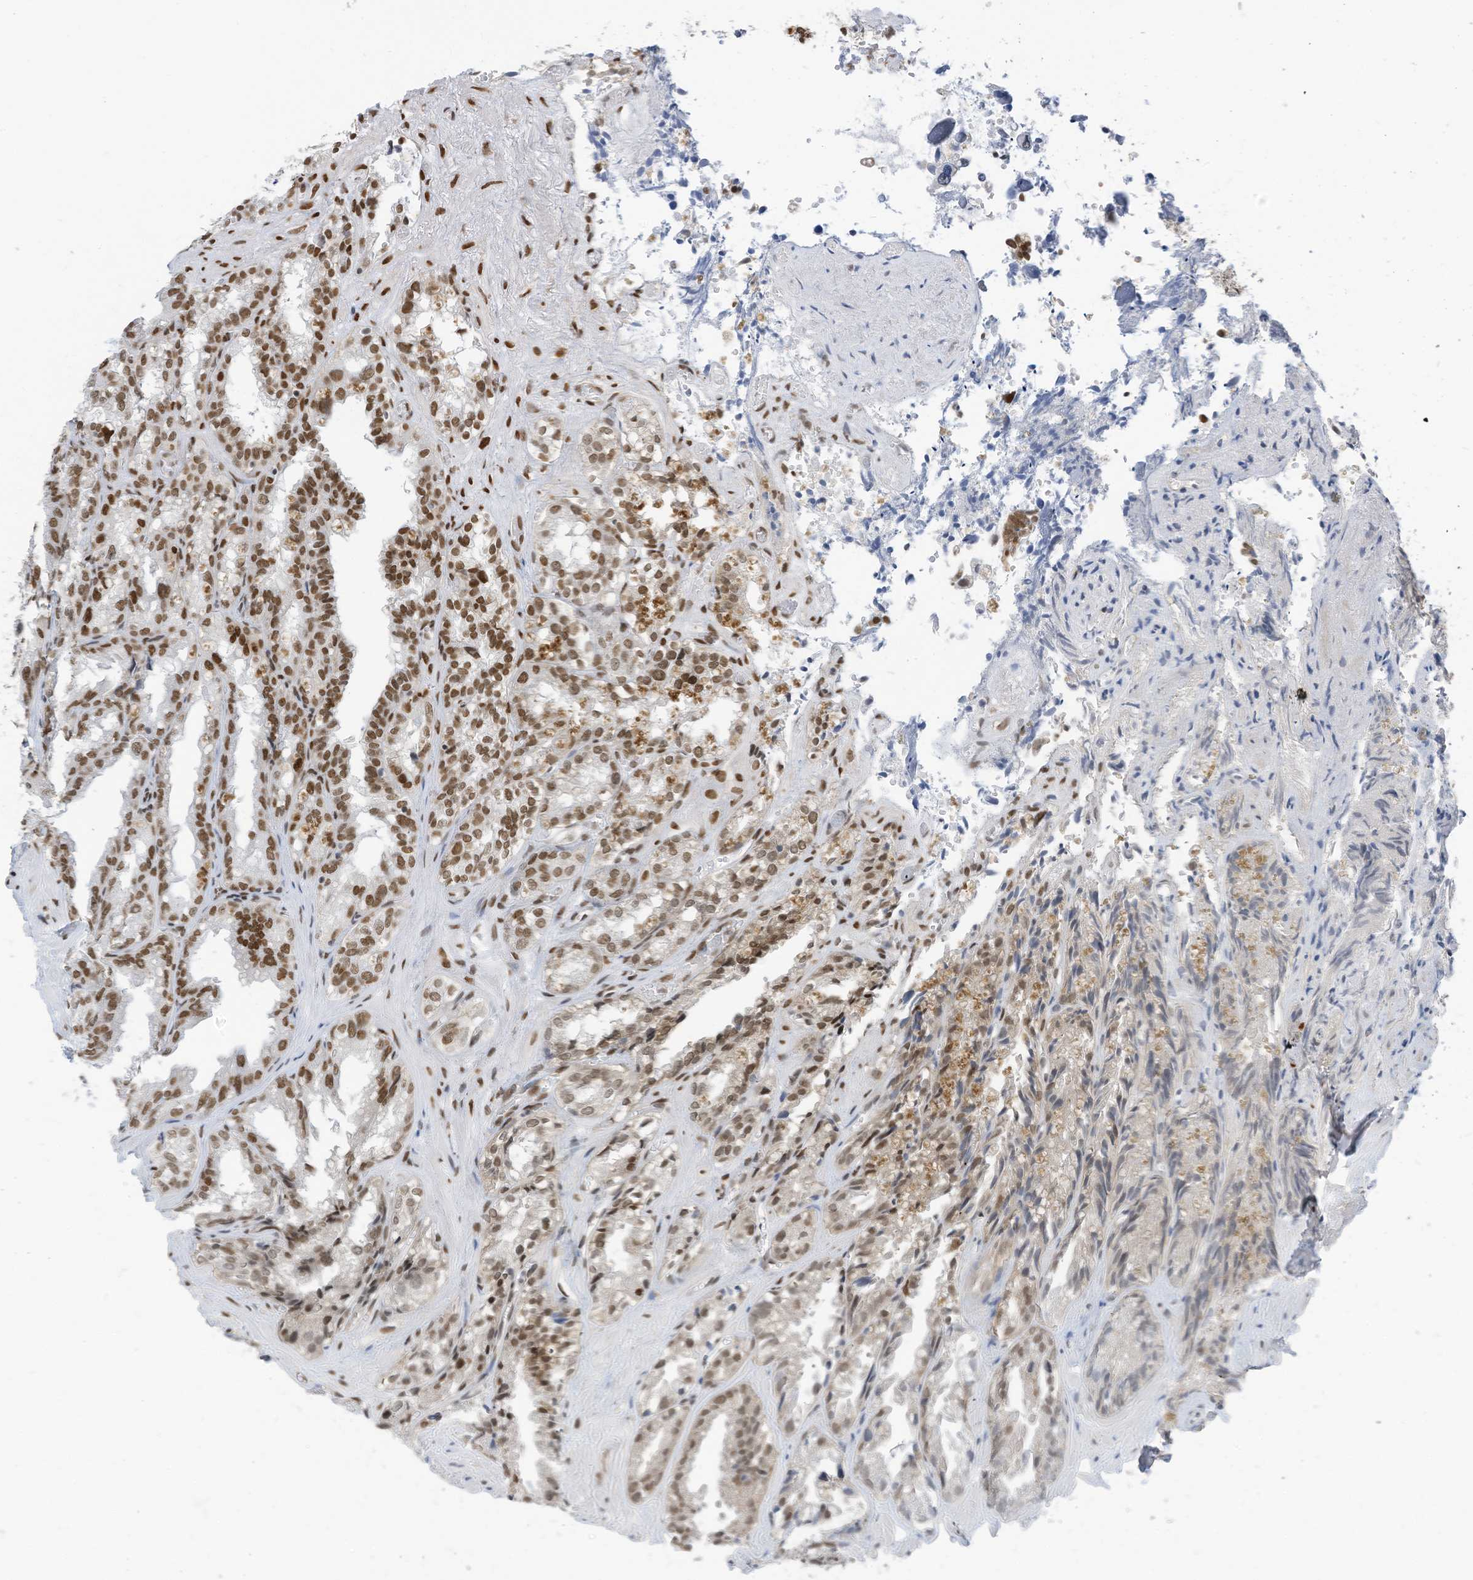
{"staining": {"intensity": "strong", "quantity": ">75%", "location": "nuclear"}, "tissue": "seminal vesicle", "cell_type": "Glandular cells", "image_type": "normal", "snomed": [{"axis": "morphology", "description": "Normal tissue, NOS"}, {"axis": "topography", "description": "Prostate"}, {"axis": "topography", "description": "Seminal veicle"}], "caption": "This histopathology image shows immunohistochemistry (IHC) staining of unremarkable seminal vesicle, with high strong nuclear expression in approximately >75% of glandular cells.", "gene": "KHSRP", "patient": {"sex": "male", "age": 51}}